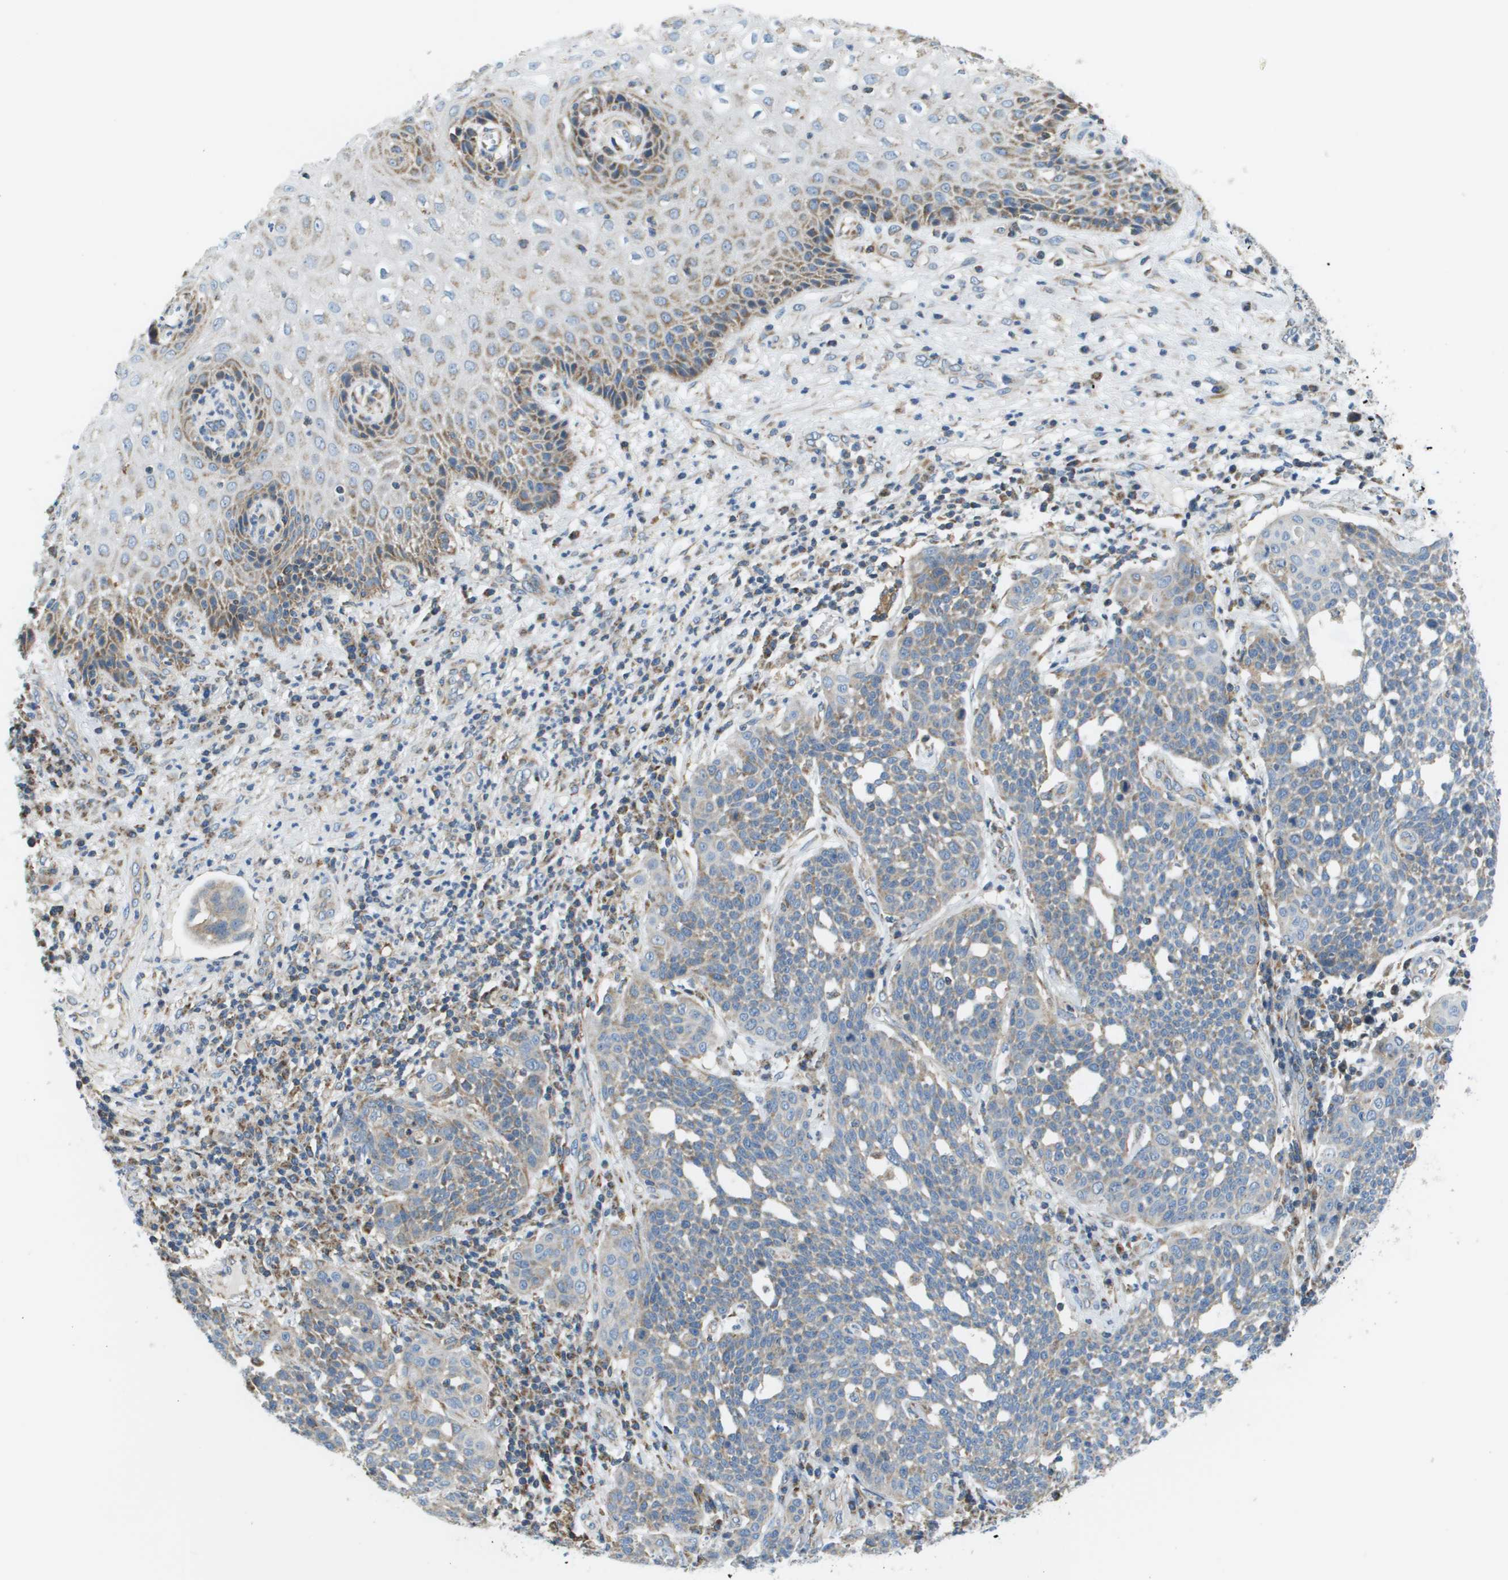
{"staining": {"intensity": "weak", "quantity": "25%-75%", "location": "cytoplasmic/membranous"}, "tissue": "cervical cancer", "cell_type": "Tumor cells", "image_type": "cancer", "snomed": [{"axis": "morphology", "description": "Squamous cell carcinoma, NOS"}, {"axis": "topography", "description": "Cervix"}], "caption": "IHC image of neoplastic tissue: cervical cancer (squamous cell carcinoma) stained using IHC shows low levels of weak protein expression localized specifically in the cytoplasmic/membranous of tumor cells, appearing as a cytoplasmic/membranous brown color.", "gene": "TAOK3", "patient": {"sex": "female", "age": 34}}